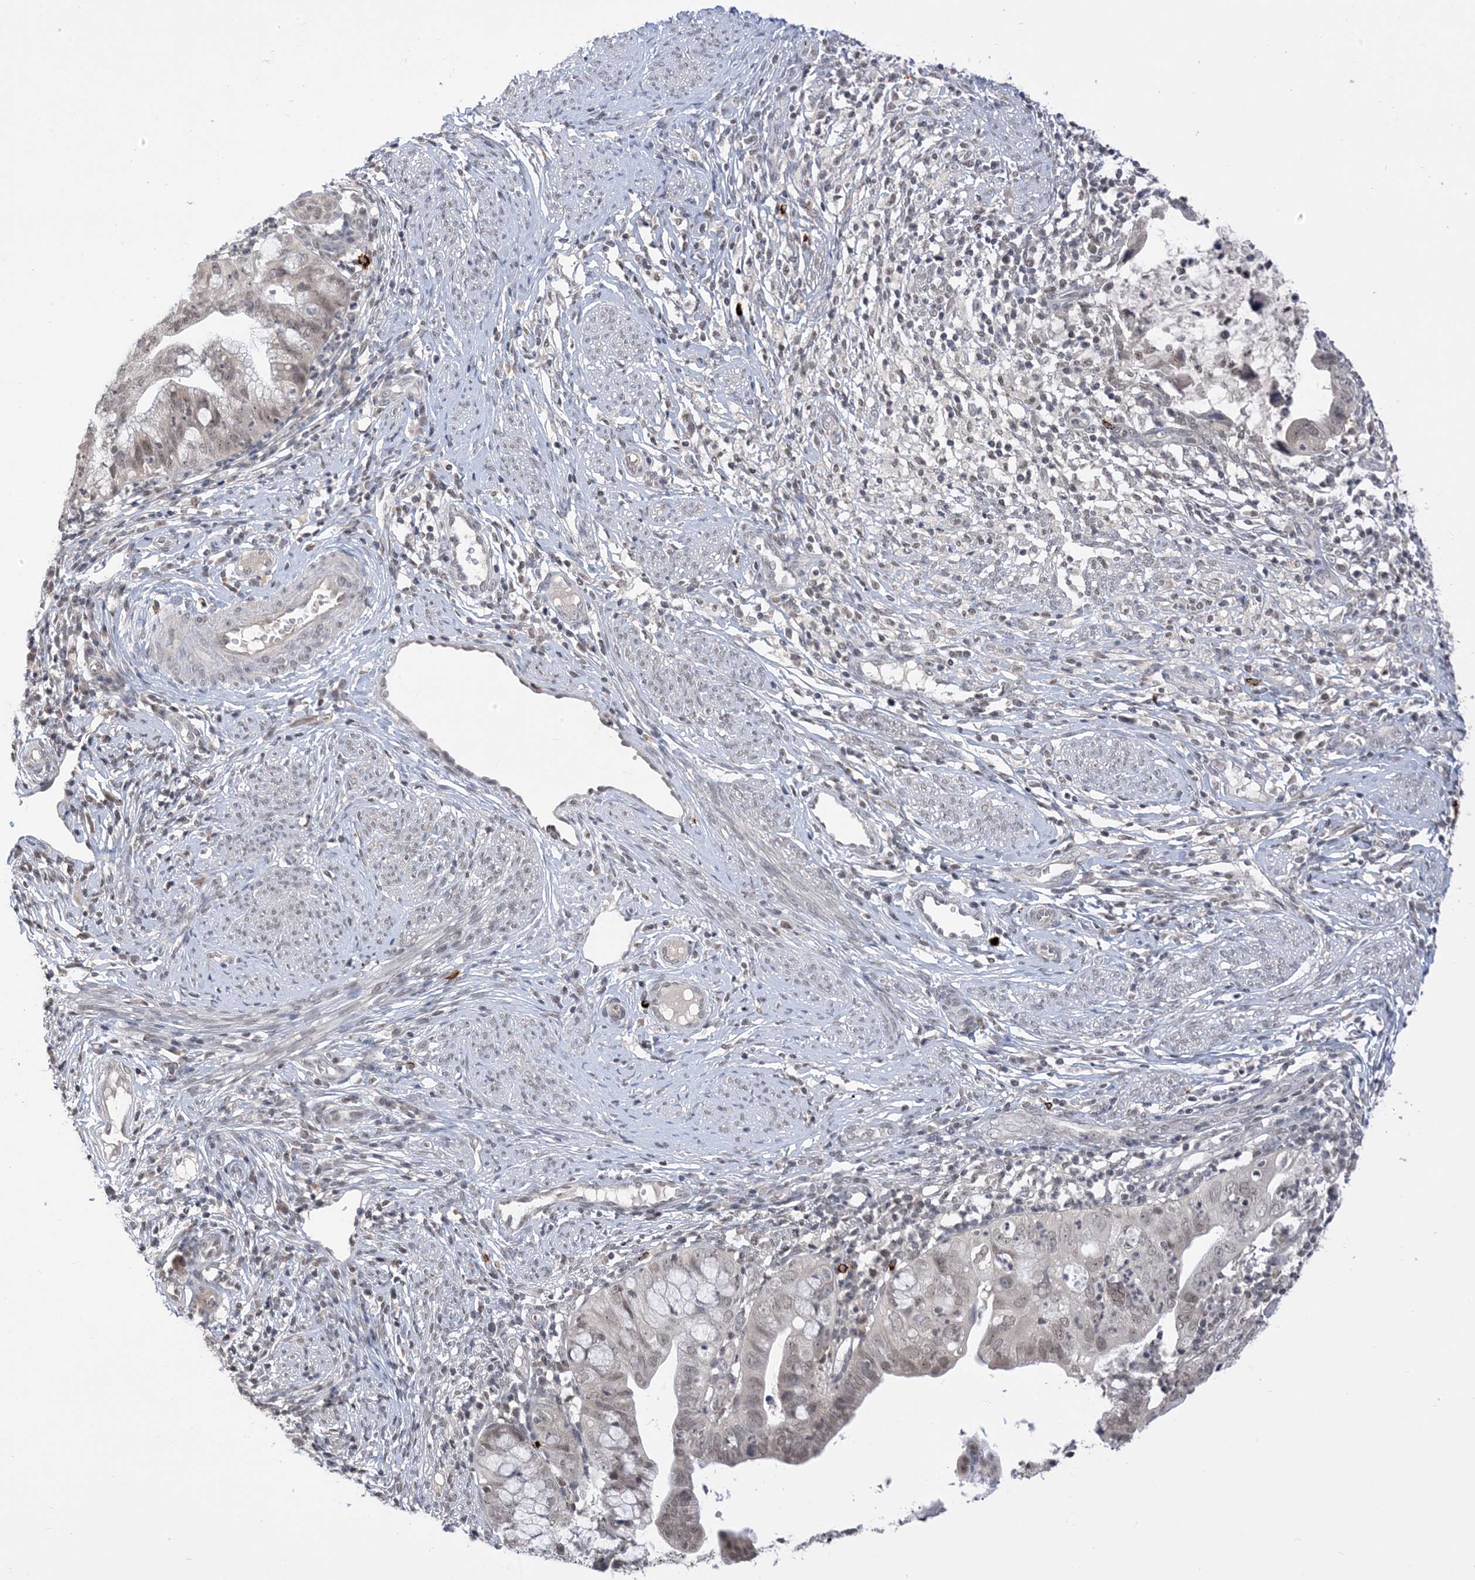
{"staining": {"intensity": "weak", "quantity": "25%-75%", "location": "nuclear"}, "tissue": "cervical cancer", "cell_type": "Tumor cells", "image_type": "cancer", "snomed": [{"axis": "morphology", "description": "Adenocarcinoma, NOS"}, {"axis": "topography", "description": "Cervix"}], "caption": "This image exhibits cervical cancer stained with immunohistochemistry to label a protein in brown. The nuclear of tumor cells show weak positivity for the protein. Nuclei are counter-stained blue.", "gene": "RANBP9", "patient": {"sex": "female", "age": 36}}